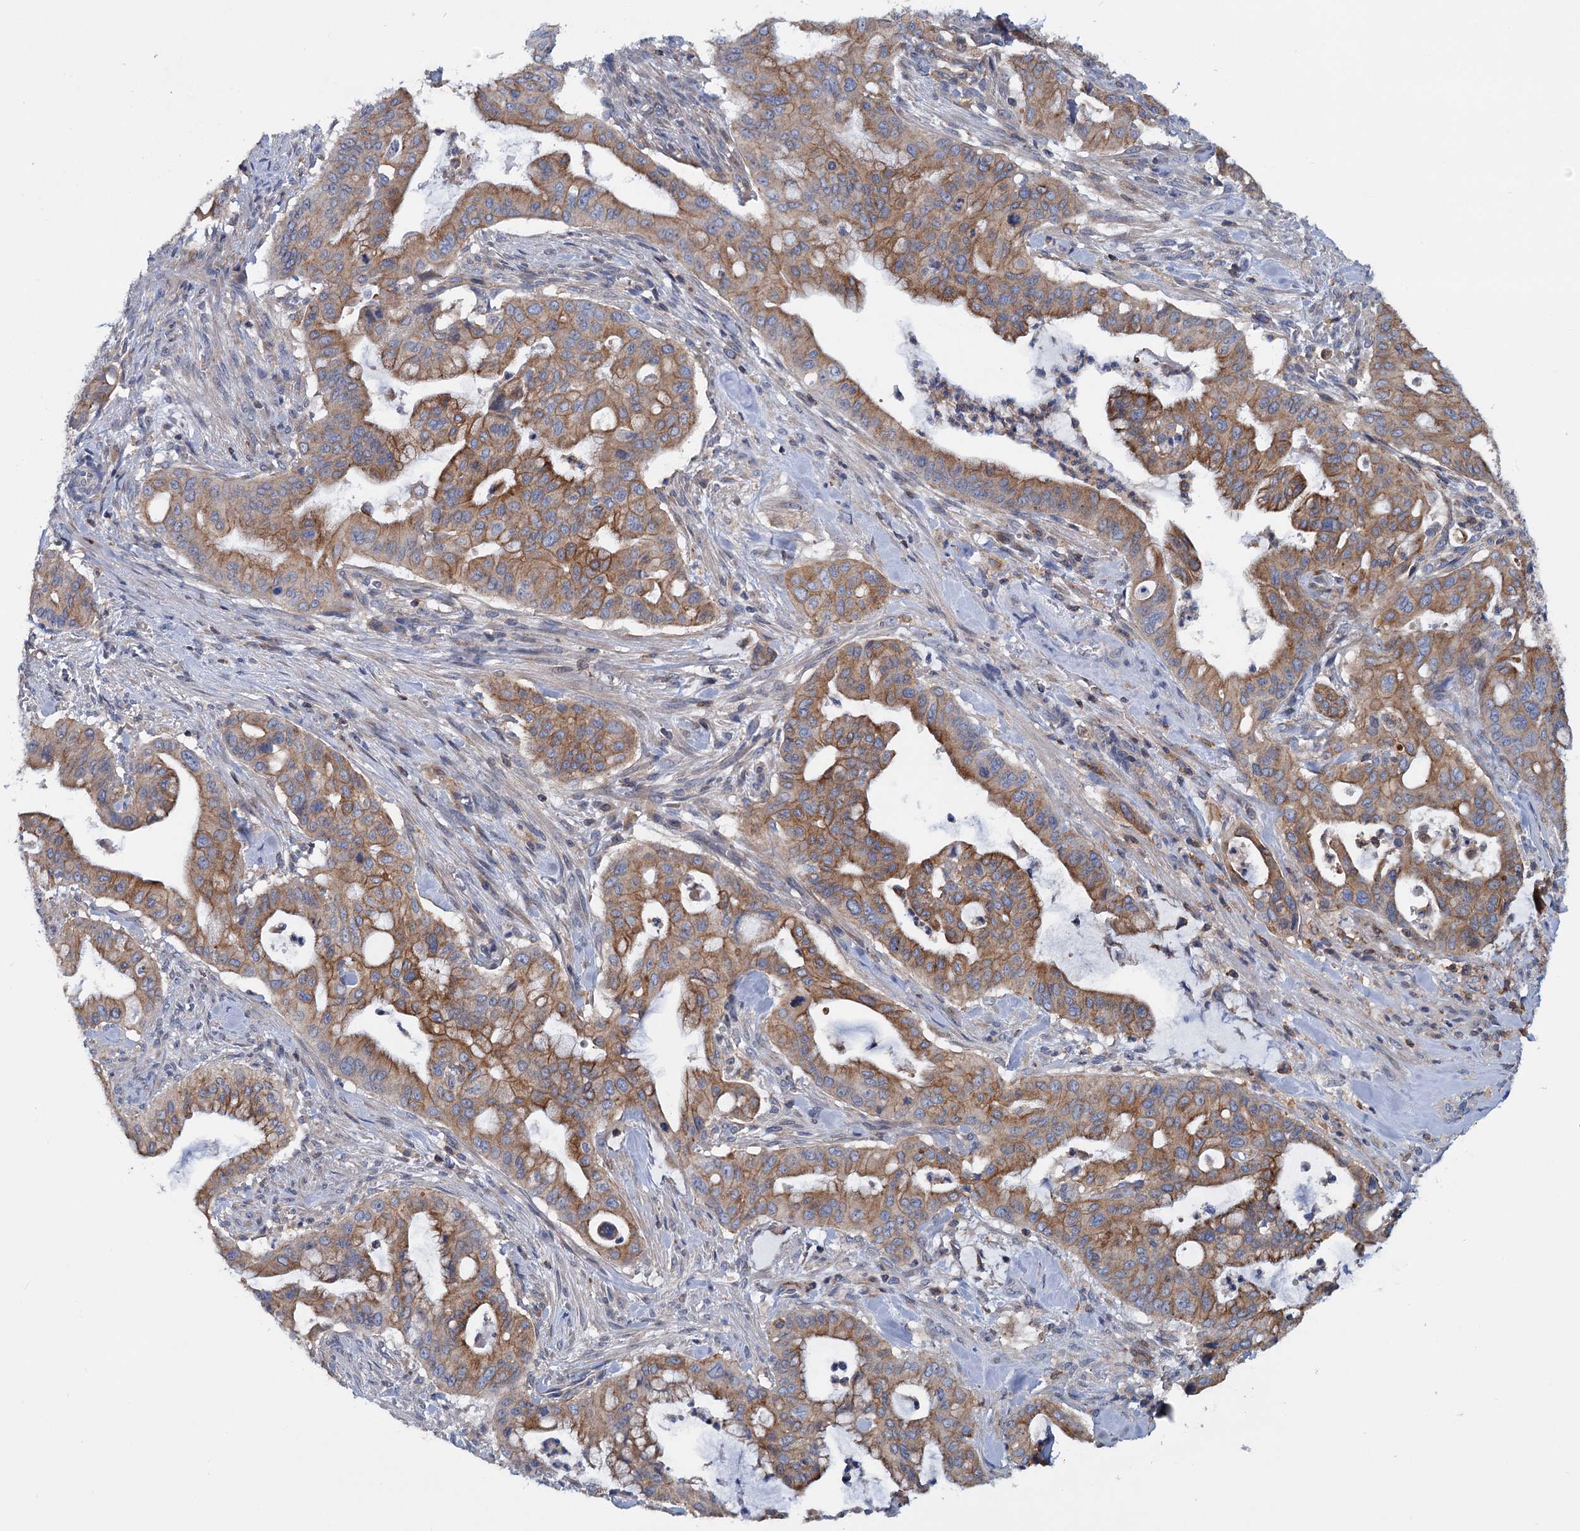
{"staining": {"intensity": "moderate", "quantity": "25%-75%", "location": "cytoplasmic/membranous"}, "tissue": "pancreatic cancer", "cell_type": "Tumor cells", "image_type": "cancer", "snomed": [{"axis": "morphology", "description": "Adenocarcinoma, NOS"}, {"axis": "topography", "description": "Pancreas"}], "caption": "This is an image of immunohistochemistry staining of pancreatic adenocarcinoma, which shows moderate staining in the cytoplasmic/membranous of tumor cells.", "gene": "LRCH4", "patient": {"sex": "male", "age": 46}}